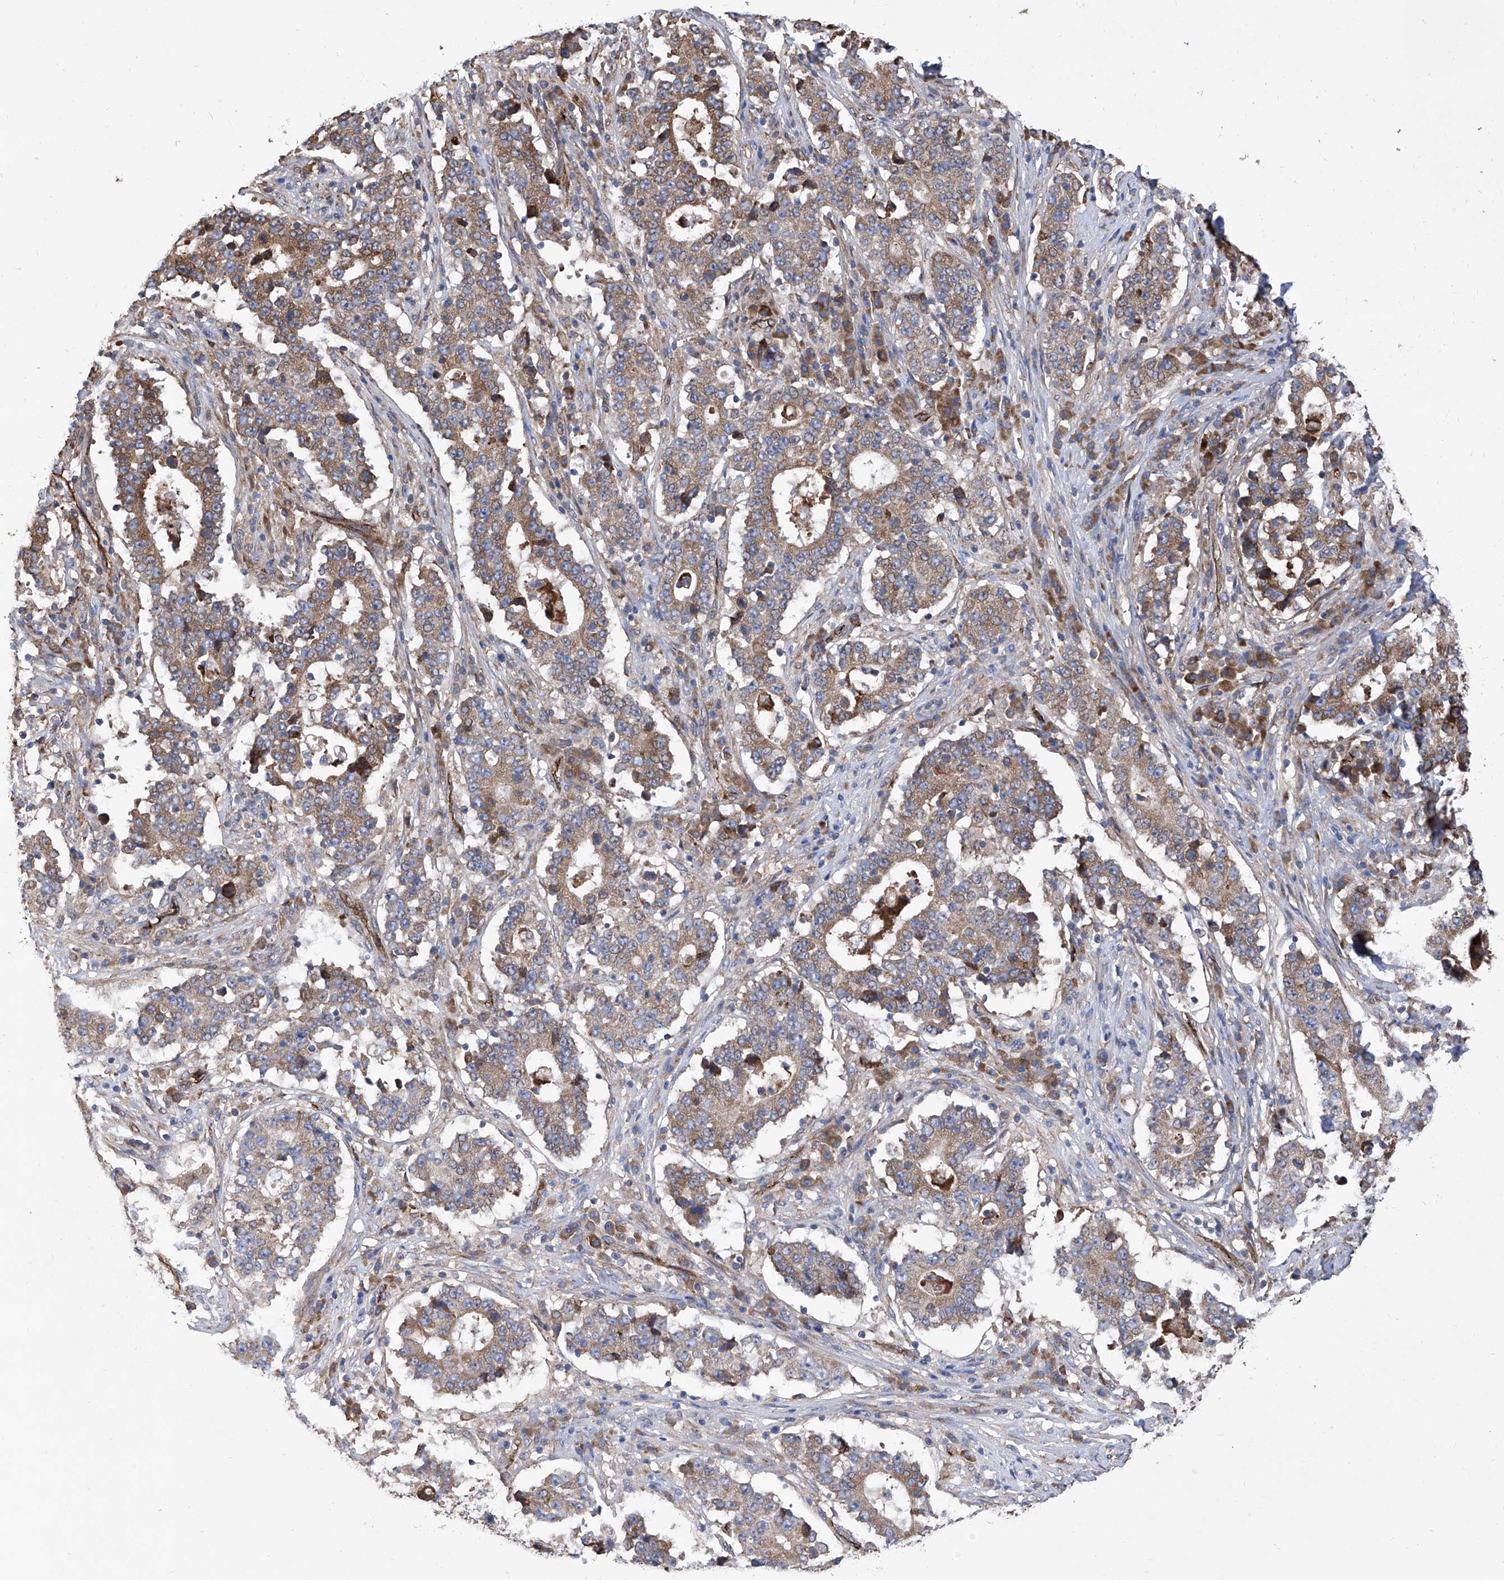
{"staining": {"intensity": "moderate", "quantity": ">75%", "location": "cytoplasmic/membranous"}, "tissue": "stomach cancer", "cell_type": "Tumor cells", "image_type": "cancer", "snomed": [{"axis": "morphology", "description": "Adenocarcinoma, NOS"}, {"axis": "topography", "description": "Stomach"}], "caption": "Protein analysis of stomach adenocarcinoma tissue displays moderate cytoplasmic/membranous positivity in approximately >75% of tumor cells. (Stains: DAB in brown, nuclei in blue, Microscopy: brightfield microscopy at high magnification).", "gene": "INPP5B", "patient": {"sex": "male", "age": 59}}